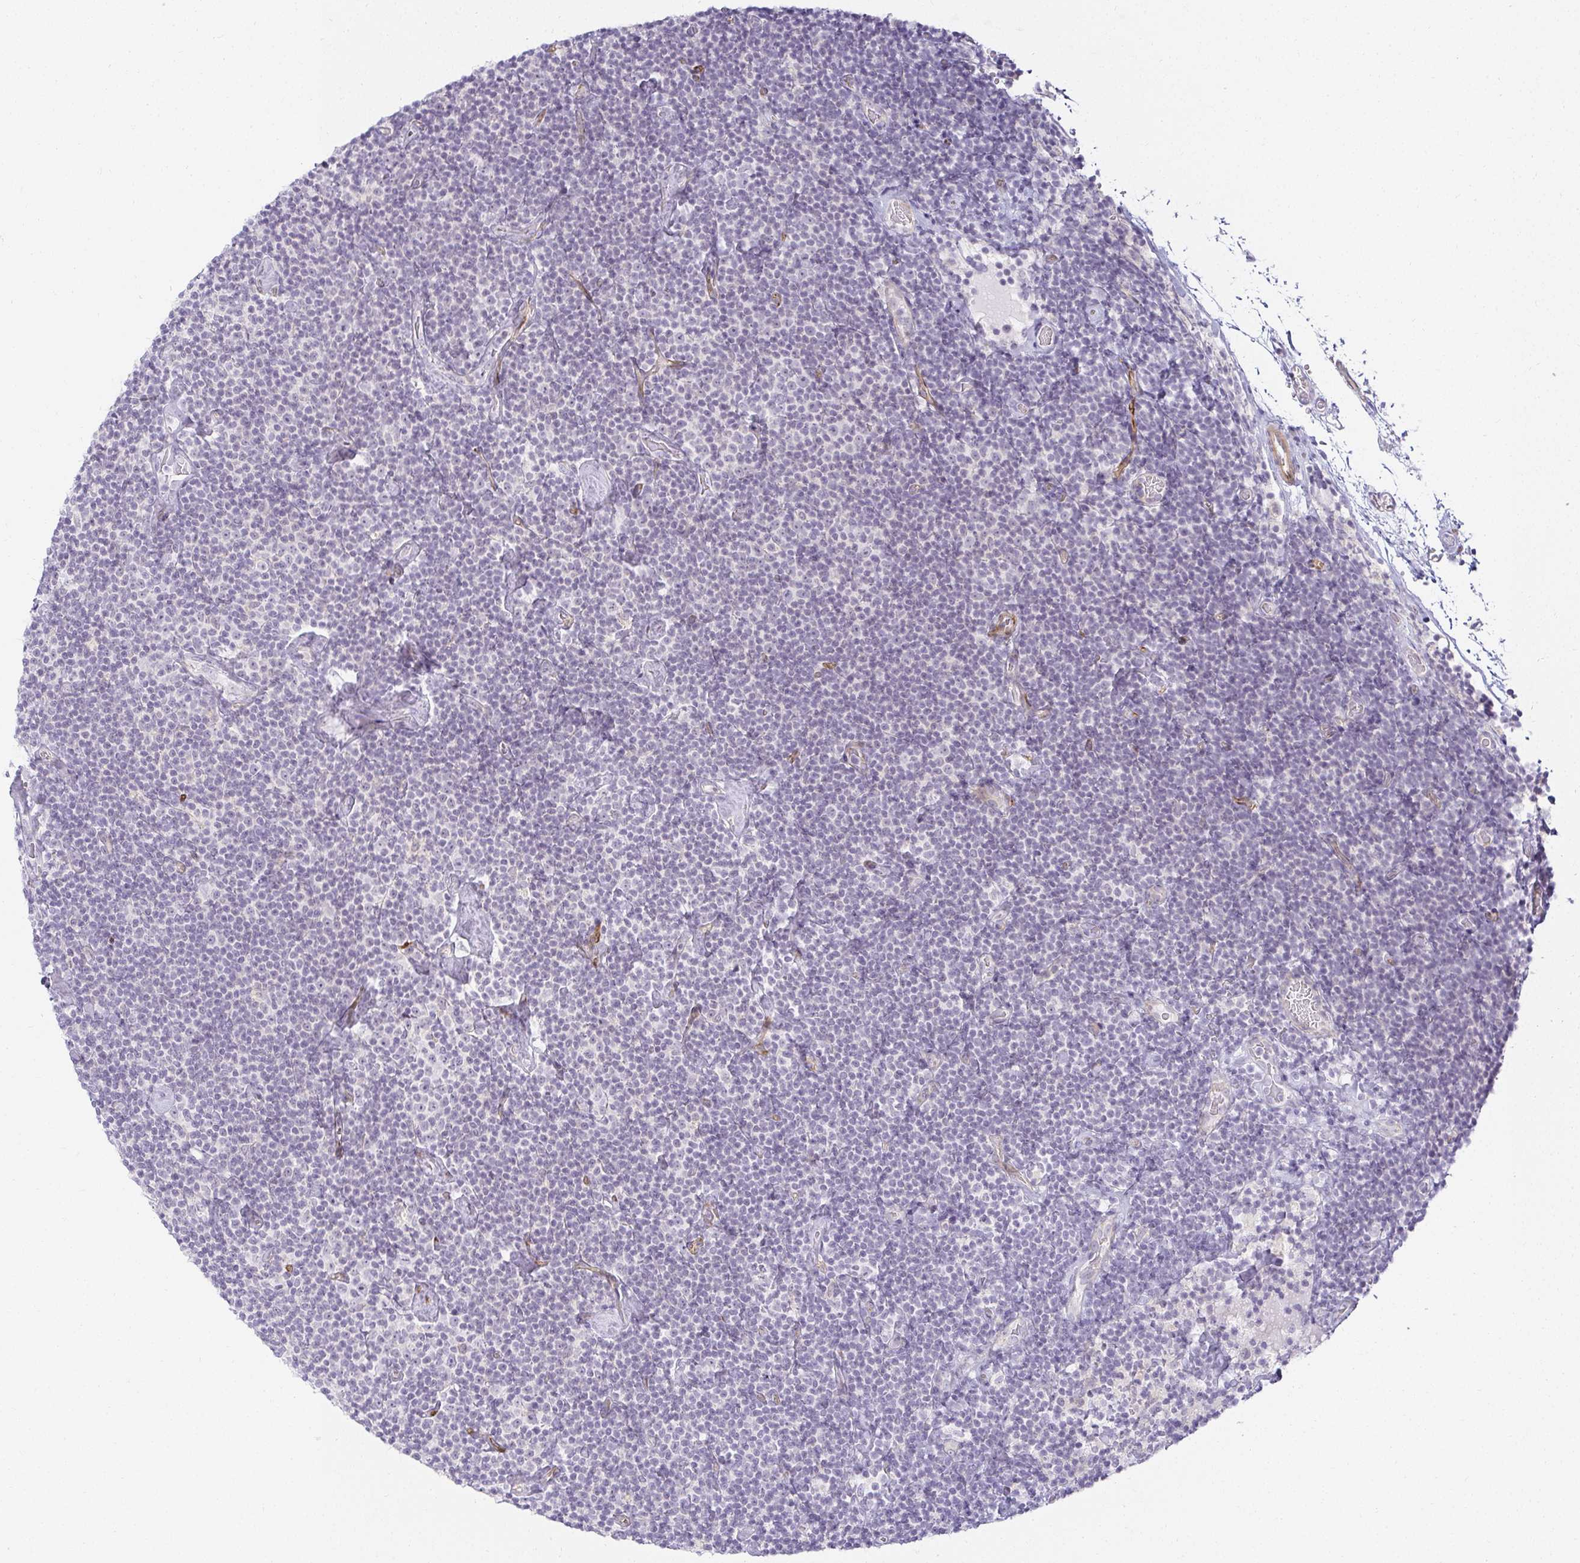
{"staining": {"intensity": "negative", "quantity": "none", "location": "none"}, "tissue": "lymphoma", "cell_type": "Tumor cells", "image_type": "cancer", "snomed": [{"axis": "morphology", "description": "Malignant lymphoma, non-Hodgkin's type, Low grade"}, {"axis": "topography", "description": "Lymph node"}], "caption": "Image shows no significant protein staining in tumor cells of lymphoma.", "gene": "ACAN", "patient": {"sex": "male", "age": 81}}